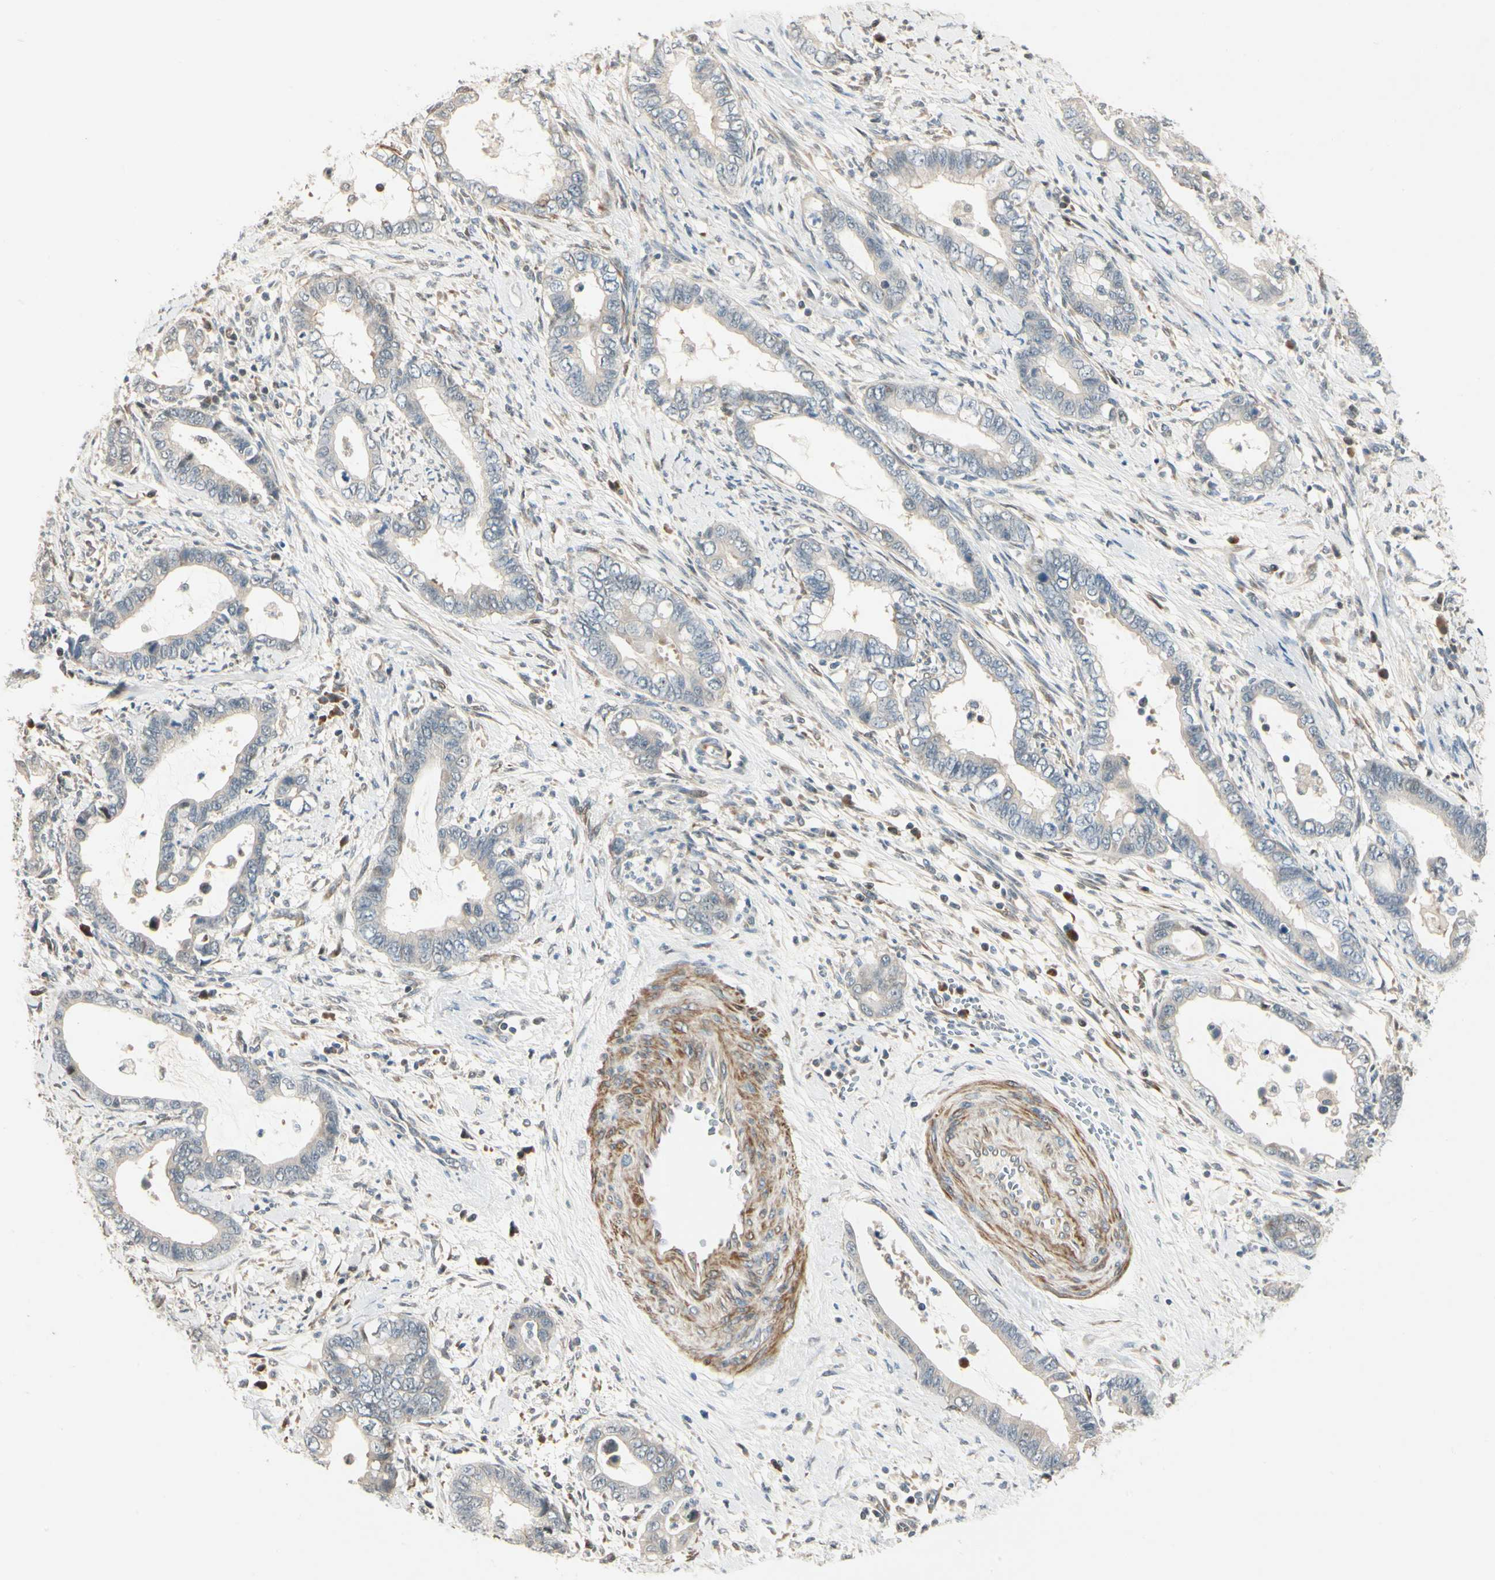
{"staining": {"intensity": "weak", "quantity": "25%-75%", "location": "cytoplasmic/membranous"}, "tissue": "cervical cancer", "cell_type": "Tumor cells", "image_type": "cancer", "snomed": [{"axis": "morphology", "description": "Adenocarcinoma, NOS"}, {"axis": "topography", "description": "Cervix"}], "caption": "Immunohistochemistry (DAB (3,3'-diaminobenzidine)) staining of cervical cancer demonstrates weak cytoplasmic/membranous protein positivity in approximately 25%-75% of tumor cells.", "gene": "P4HA3", "patient": {"sex": "female", "age": 44}}